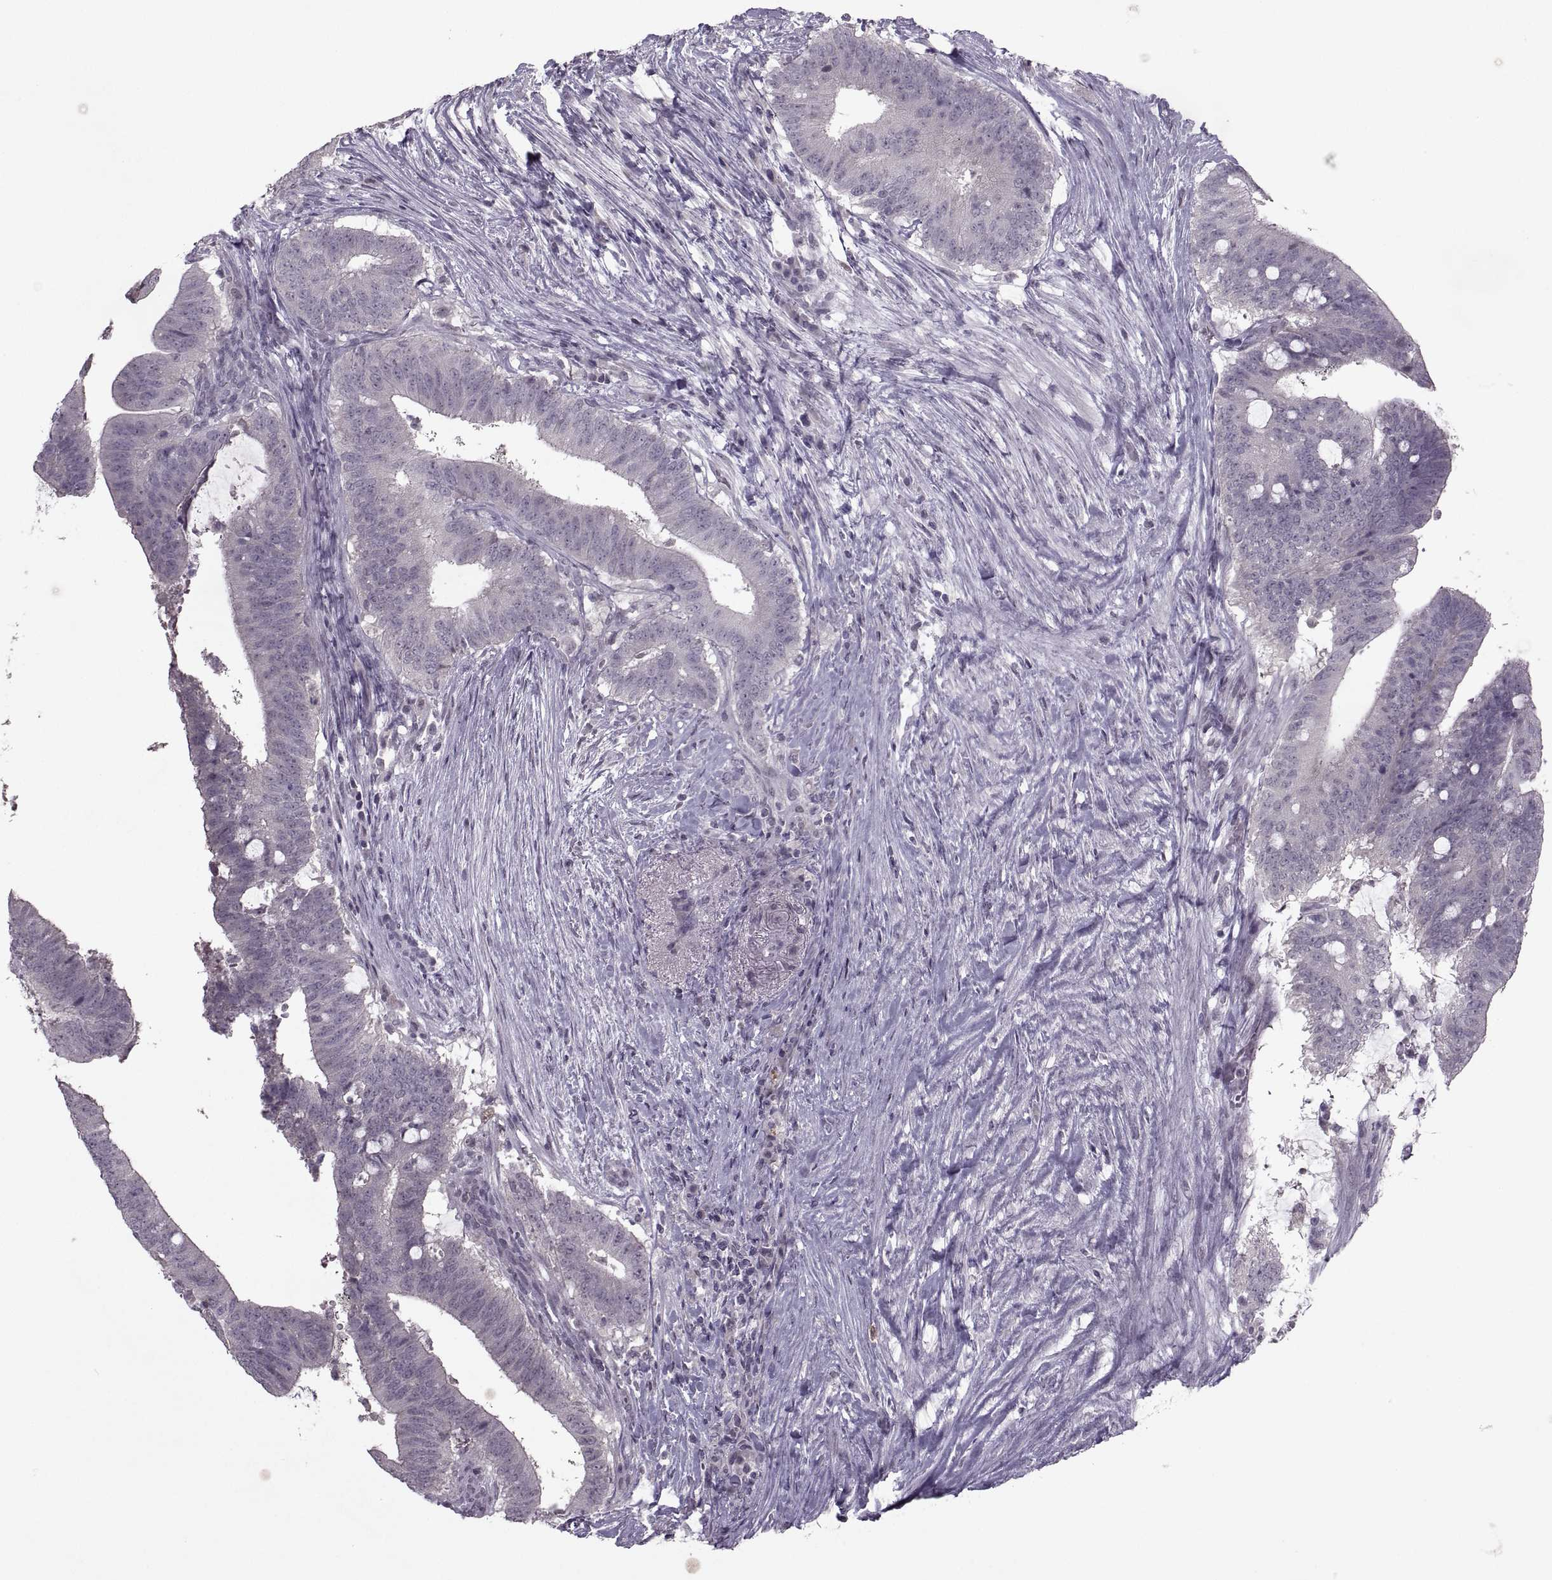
{"staining": {"intensity": "negative", "quantity": "none", "location": "none"}, "tissue": "colorectal cancer", "cell_type": "Tumor cells", "image_type": "cancer", "snomed": [{"axis": "morphology", "description": "Adenocarcinoma, NOS"}, {"axis": "topography", "description": "Colon"}], "caption": "IHC of human colorectal cancer (adenocarcinoma) reveals no staining in tumor cells.", "gene": "MGAT4D", "patient": {"sex": "female", "age": 43}}